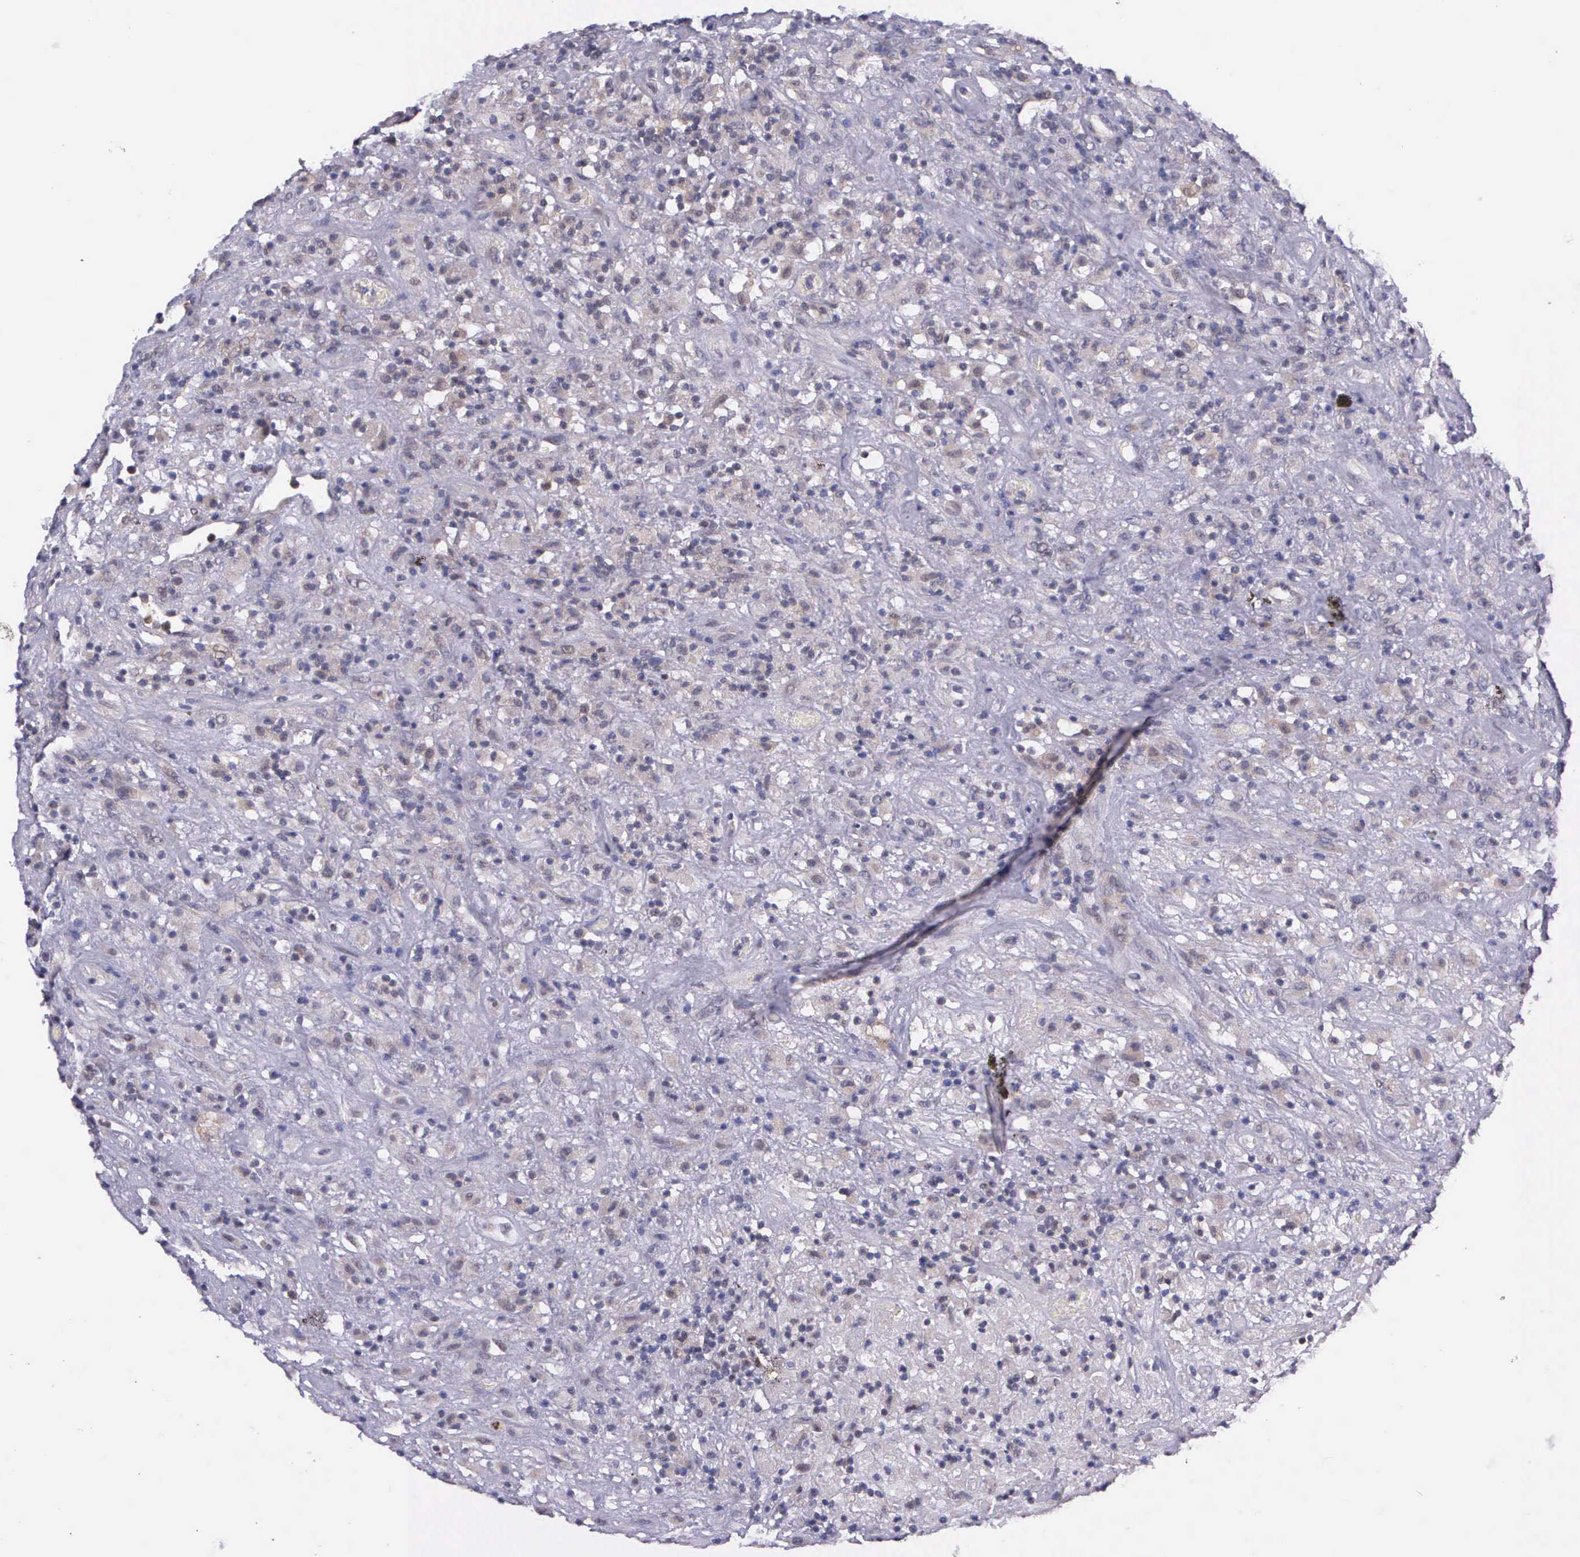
{"staining": {"intensity": "negative", "quantity": "none", "location": "none"}, "tissue": "lymphoma", "cell_type": "Tumor cells", "image_type": "cancer", "snomed": [{"axis": "morphology", "description": "Hodgkin's disease, NOS"}, {"axis": "topography", "description": "Lymph node"}], "caption": "Immunohistochemistry (IHC) photomicrograph of lymphoma stained for a protein (brown), which reveals no expression in tumor cells.", "gene": "PRICKLE3", "patient": {"sex": "male", "age": 46}}